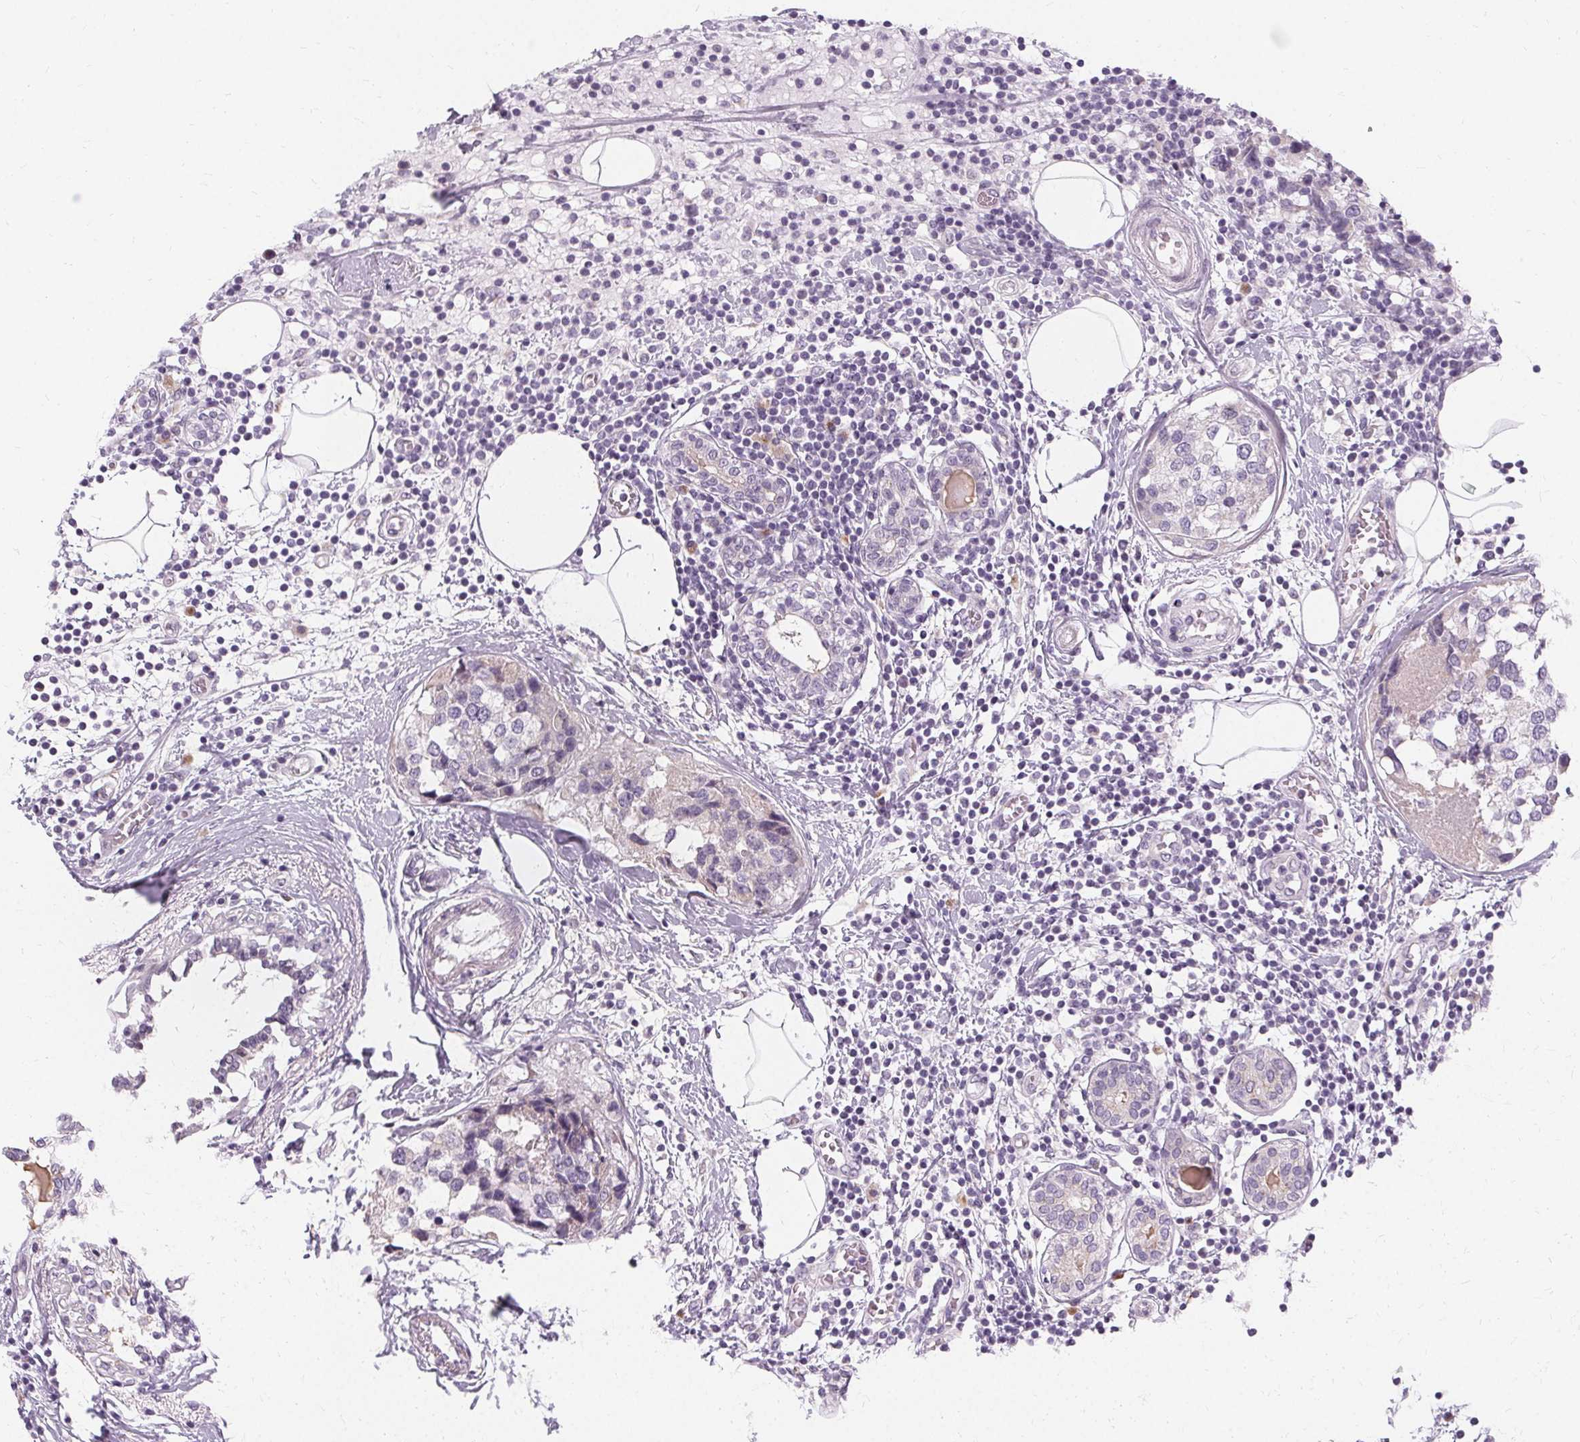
{"staining": {"intensity": "negative", "quantity": "none", "location": "none"}, "tissue": "breast cancer", "cell_type": "Tumor cells", "image_type": "cancer", "snomed": [{"axis": "morphology", "description": "Lobular carcinoma"}, {"axis": "topography", "description": "Breast"}], "caption": "DAB (3,3'-diaminobenzidine) immunohistochemical staining of lobular carcinoma (breast) shows no significant positivity in tumor cells. (Brightfield microscopy of DAB (3,3'-diaminobenzidine) IHC at high magnification).", "gene": "FCRL3", "patient": {"sex": "female", "age": 59}}